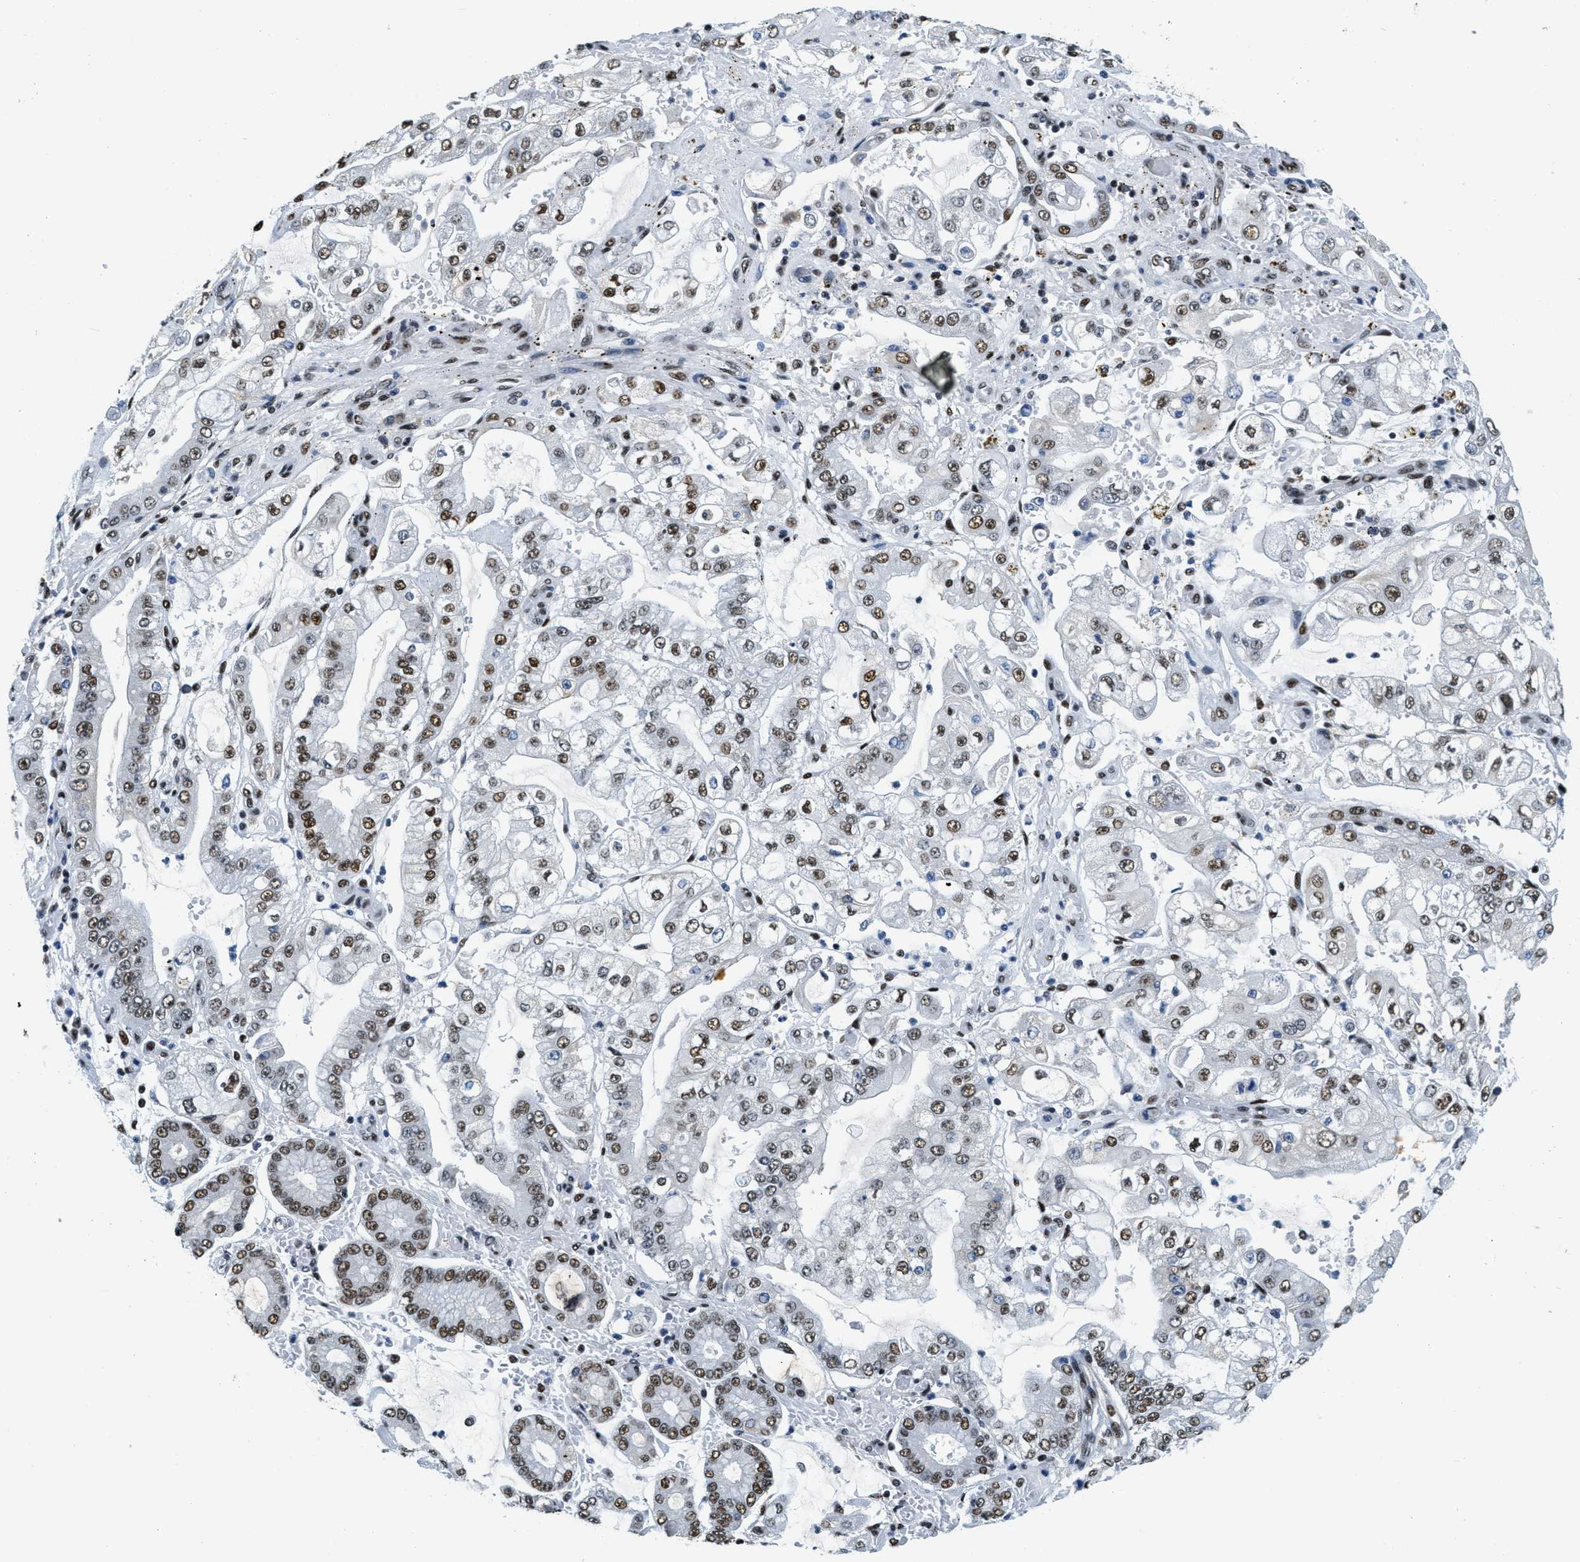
{"staining": {"intensity": "moderate", "quantity": ">75%", "location": "nuclear"}, "tissue": "stomach cancer", "cell_type": "Tumor cells", "image_type": "cancer", "snomed": [{"axis": "morphology", "description": "Adenocarcinoma, NOS"}, {"axis": "topography", "description": "Stomach"}], "caption": "This image reveals immunohistochemistry (IHC) staining of stomach adenocarcinoma, with medium moderate nuclear expression in about >75% of tumor cells.", "gene": "SSB", "patient": {"sex": "male", "age": 76}}